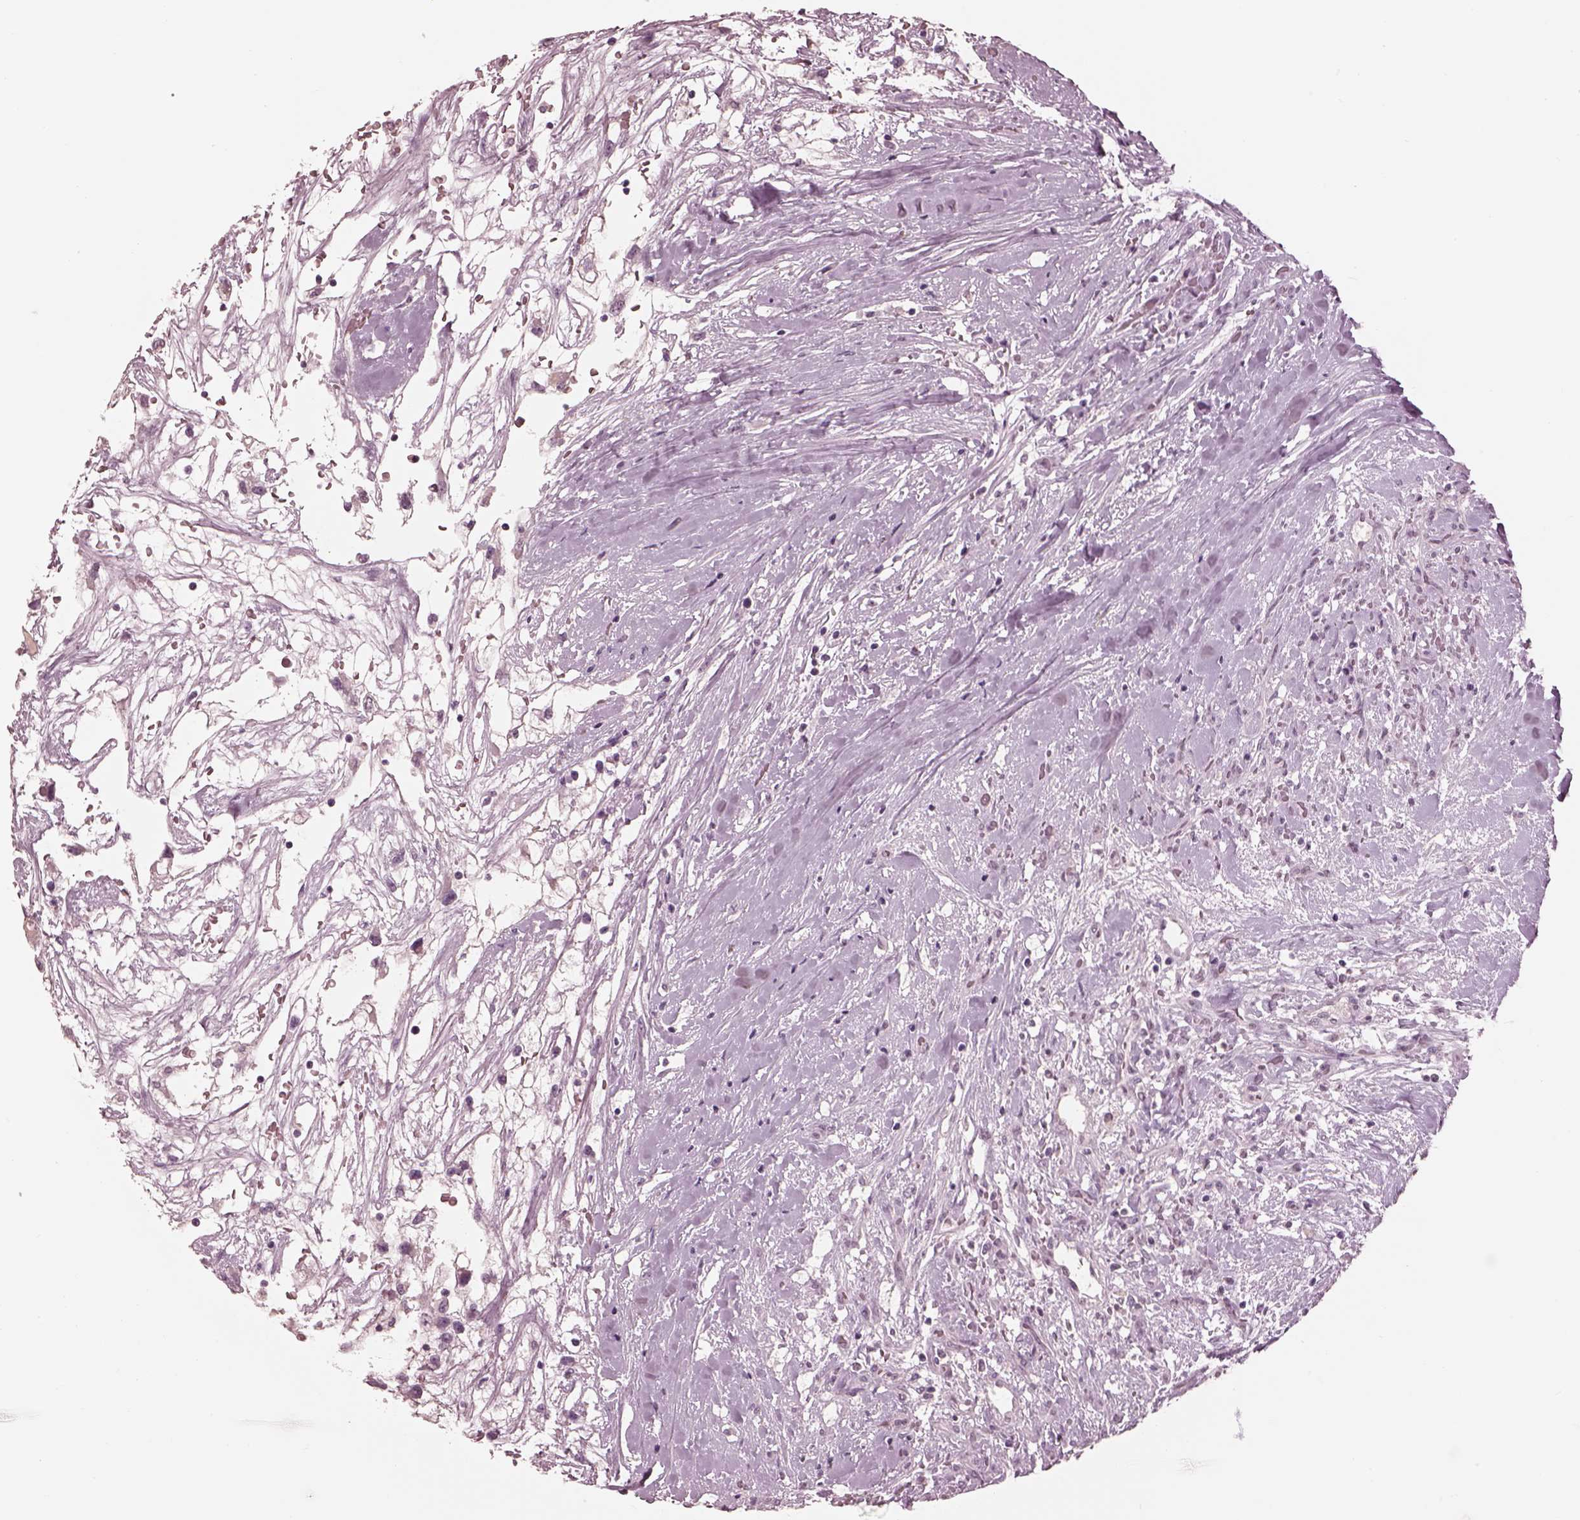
{"staining": {"intensity": "negative", "quantity": "none", "location": "none"}, "tissue": "renal cancer", "cell_type": "Tumor cells", "image_type": "cancer", "snomed": [{"axis": "morphology", "description": "Adenocarcinoma, NOS"}, {"axis": "topography", "description": "Kidney"}], "caption": "High magnification brightfield microscopy of renal adenocarcinoma stained with DAB (3,3'-diaminobenzidine) (brown) and counterstained with hematoxylin (blue): tumor cells show no significant positivity.", "gene": "GARIN4", "patient": {"sex": "male", "age": 59}}